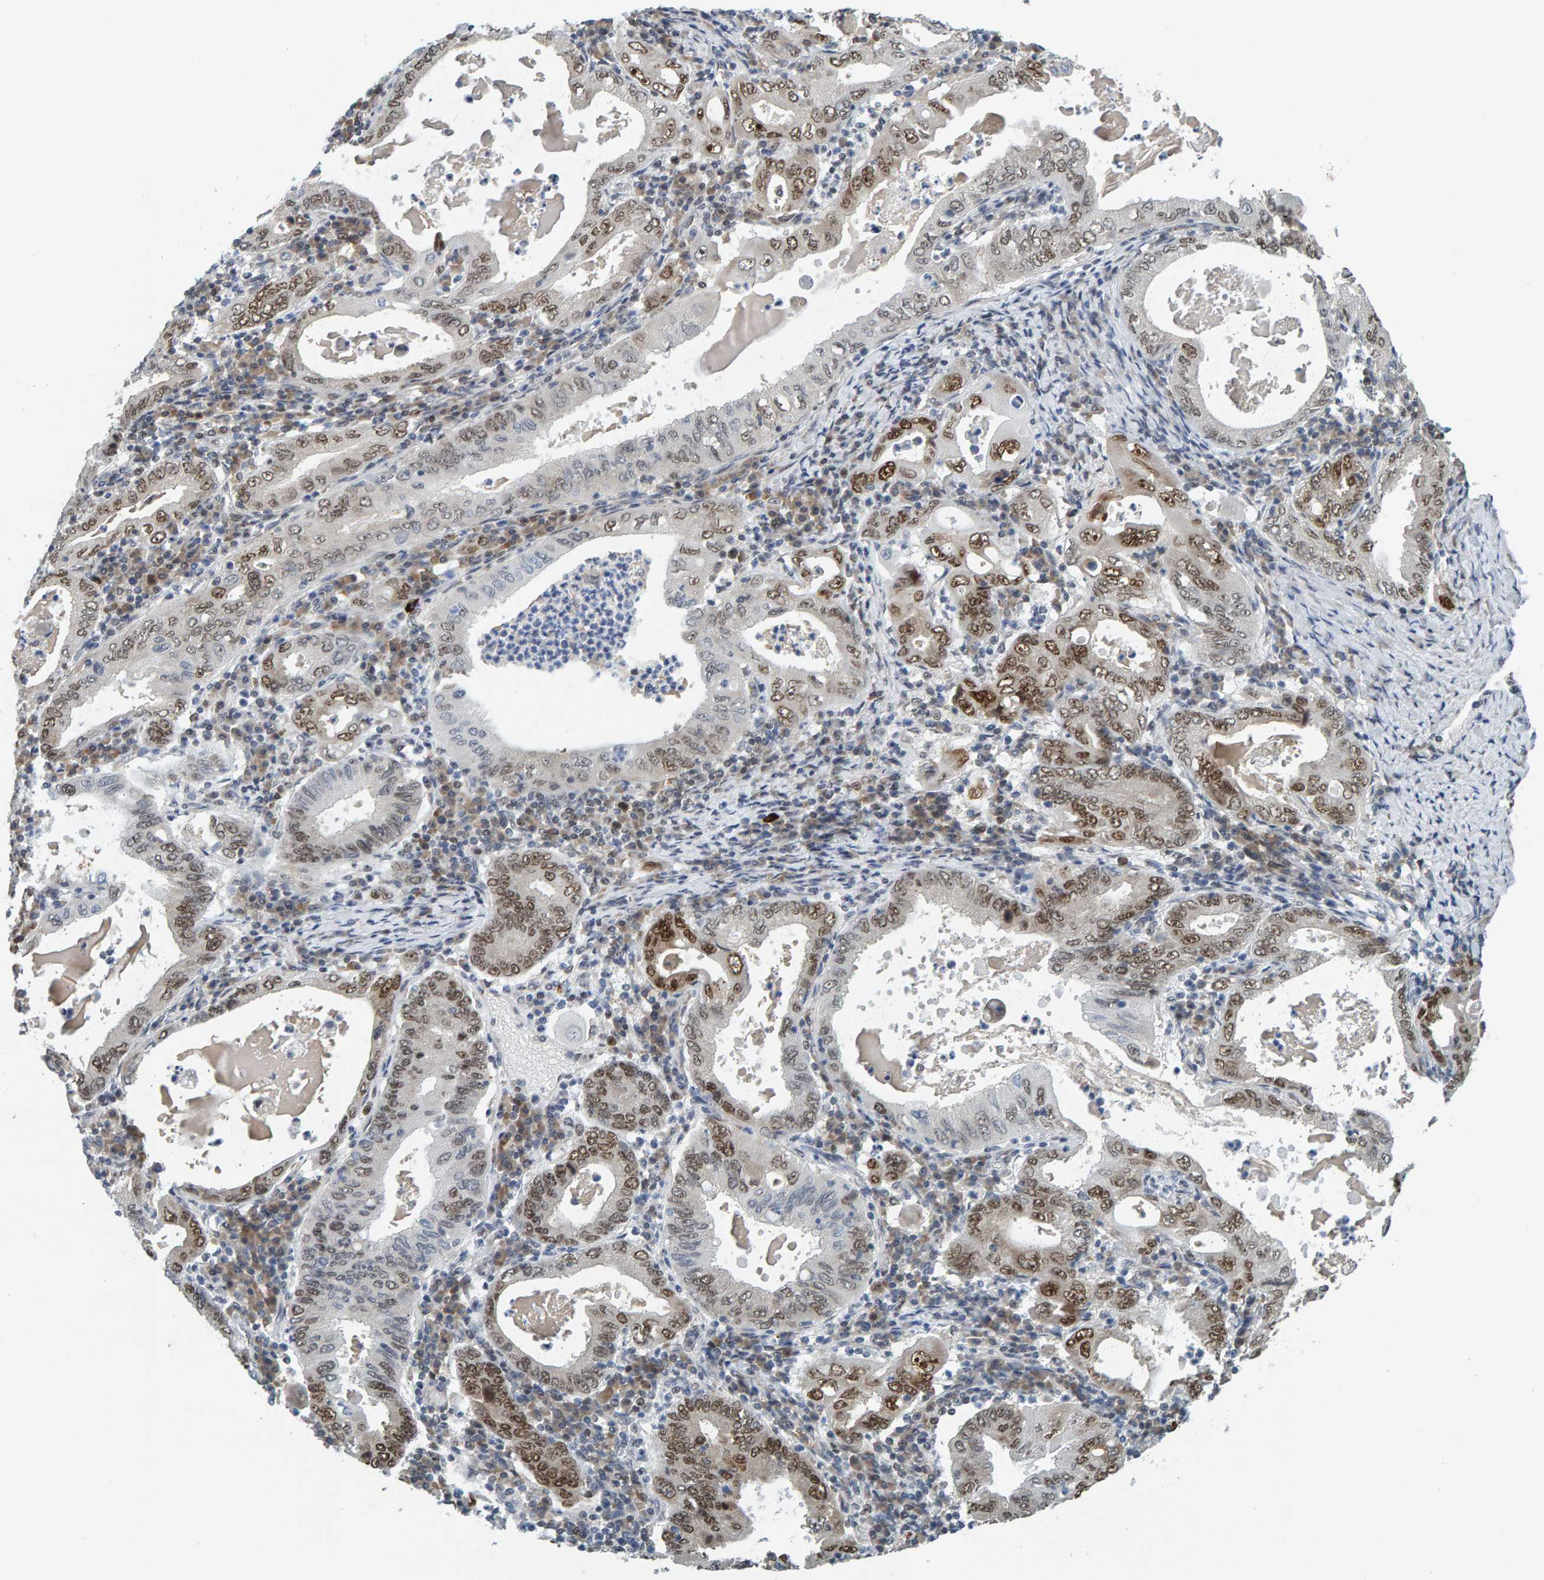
{"staining": {"intensity": "moderate", "quantity": ">75%", "location": "nuclear"}, "tissue": "stomach cancer", "cell_type": "Tumor cells", "image_type": "cancer", "snomed": [{"axis": "morphology", "description": "Normal tissue, NOS"}, {"axis": "morphology", "description": "Adenocarcinoma, NOS"}, {"axis": "topography", "description": "Esophagus"}, {"axis": "topography", "description": "Stomach, upper"}, {"axis": "topography", "description": "Peripheral nerve tissue"}], "caption": "Protein staining demonstrates moderate nuclear expression in approximately >75% of tumor cells in adenocarcinoma (stomach).", "gene": "POLR1E", "patient": {"sex": "male", "age": 62}}